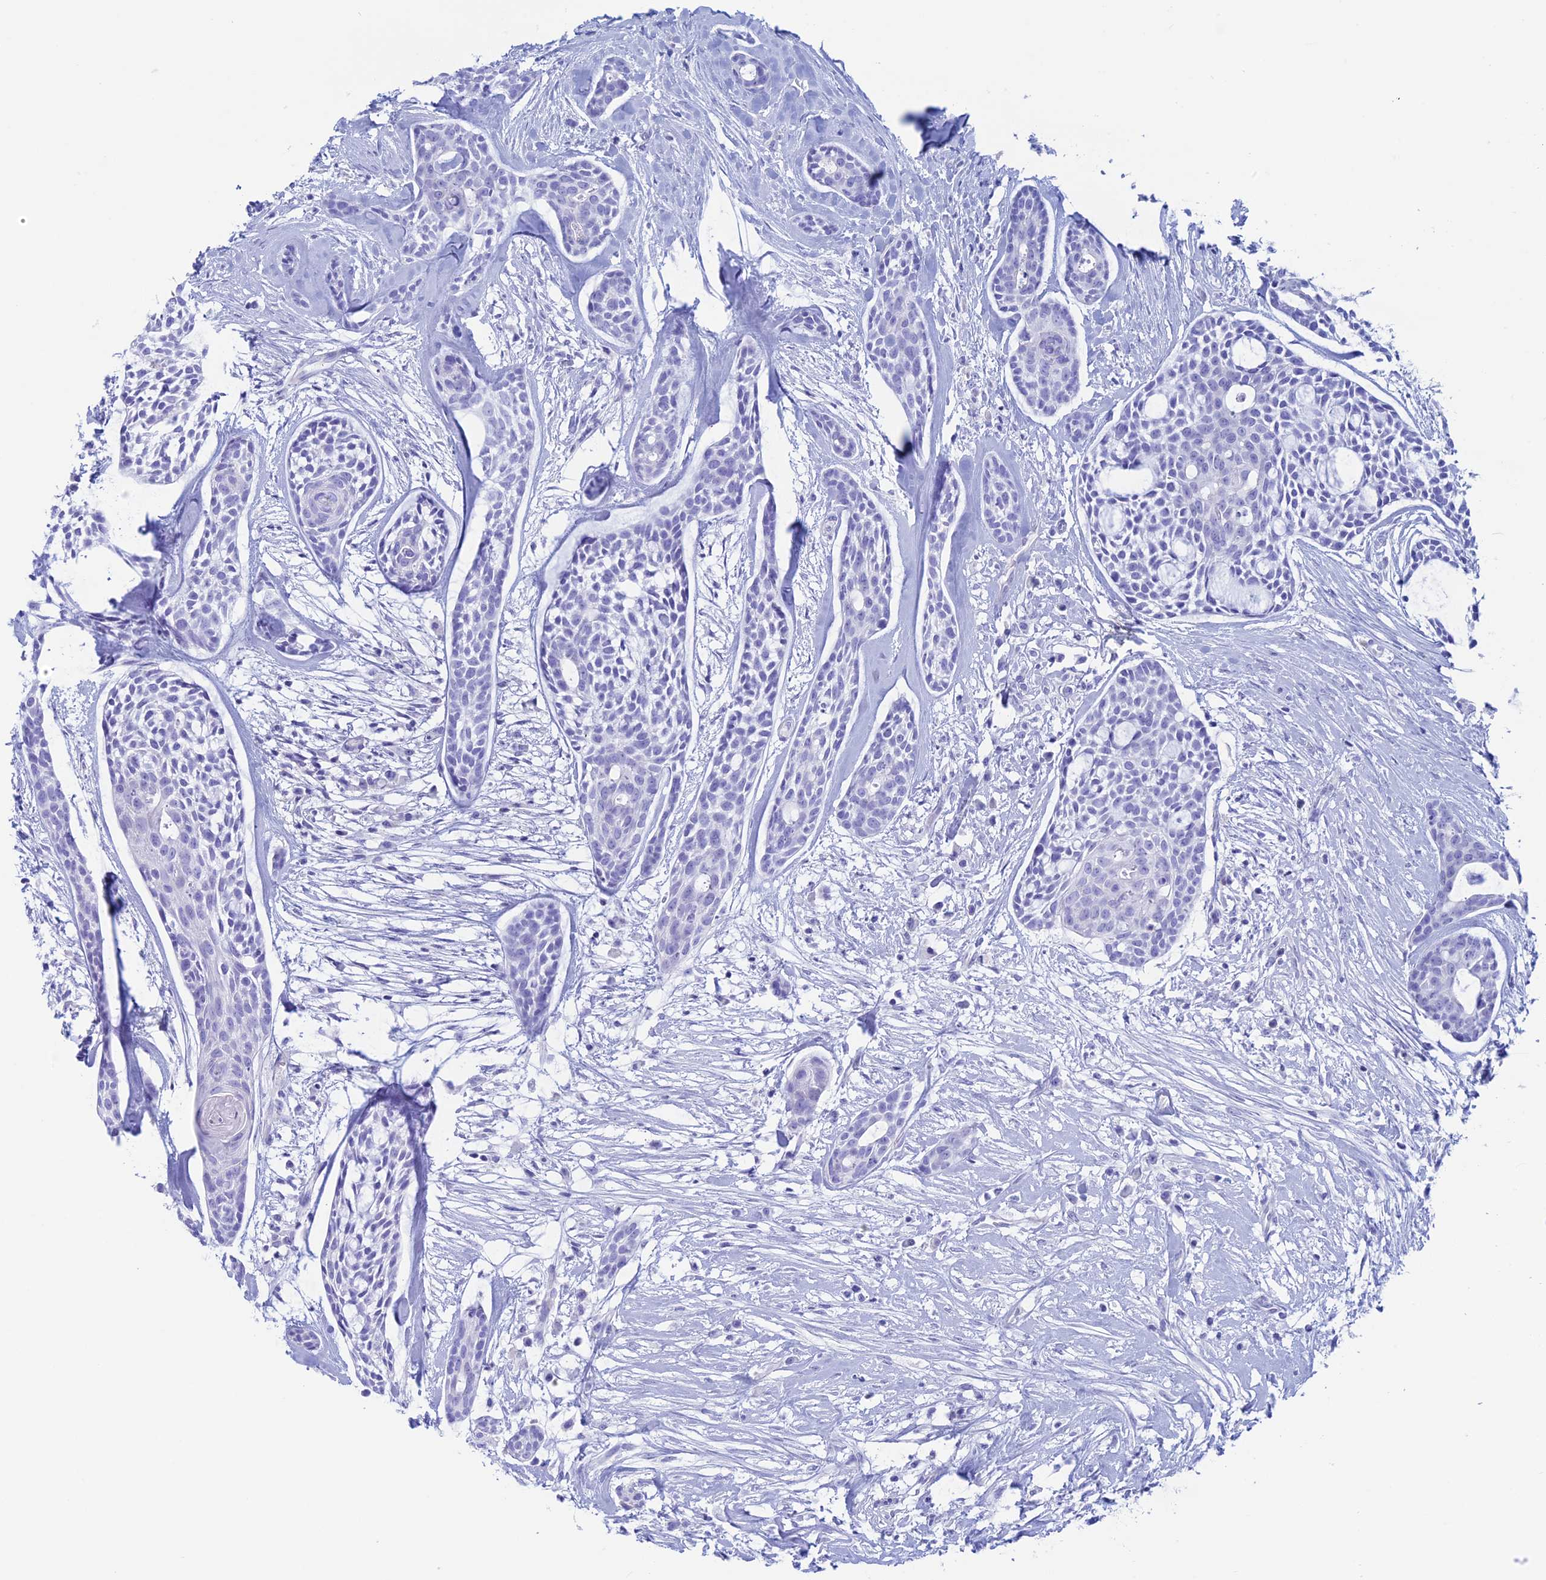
{"staining": {"intensity": "negative", "quantity": "none", "location": "none"}, "tissue": "head and neck cancer", "cell_type": "Tumor cells", "image_type": "cancer", "snomed": [{"axis": "morphology", "description": "Adenocarcinoma, NOS"}, {"axis": "topography", "description": "Subcutis"}, {"axis": "topography", "description": "Head-Neck"}], "caption": "An immunohistochemistry (IHC) image of adenocarcinoma (head and neck) is shown. There is no staining in tumor cells of adenocarcinoma (head and neck).", "gene": "RP1", "patient": {"sex": "female", "age": 73}}